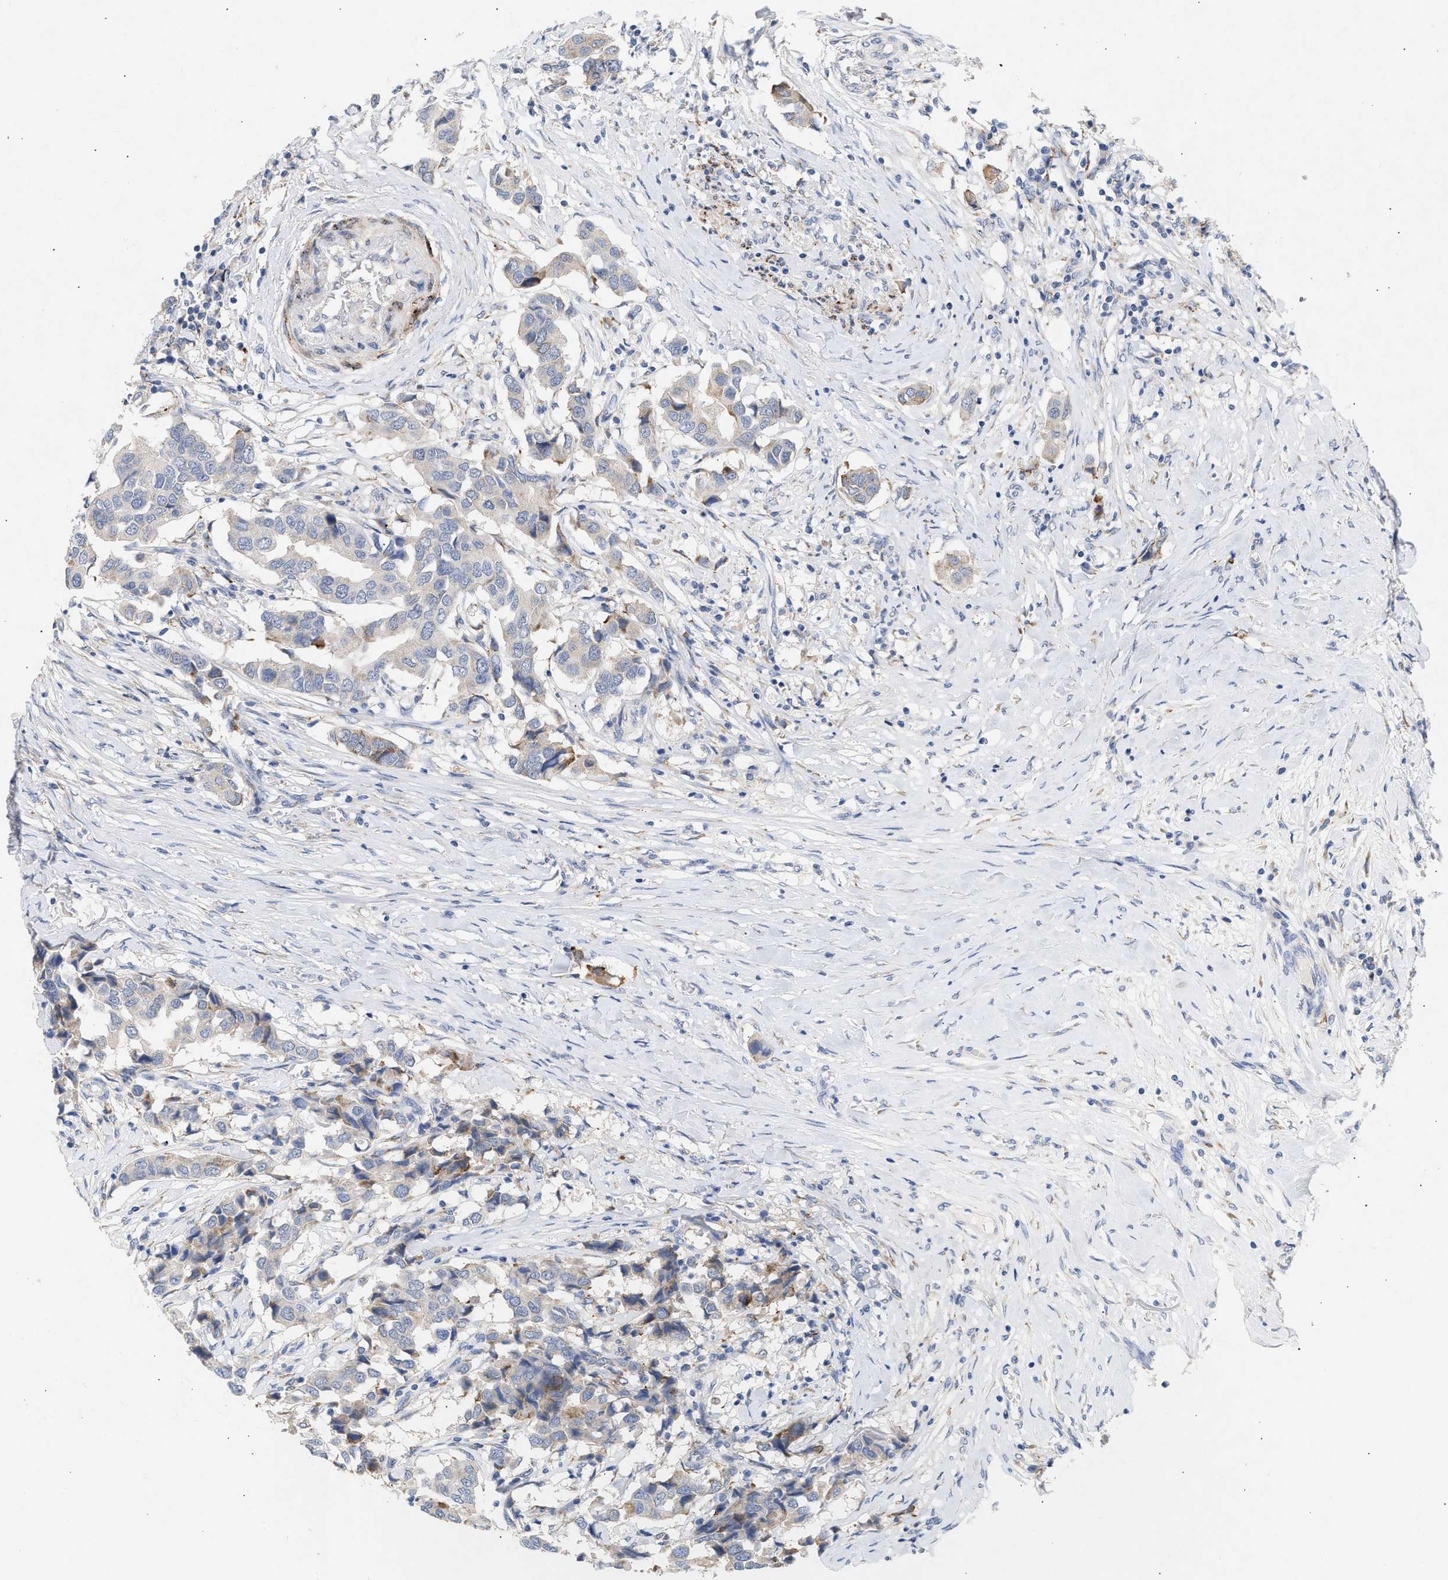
{"staining": {"intensity": "weak", "quantity": "<25%", "location": "cytoplasmic/membranous"}, "tissue": "breast cancer", "cell_type": "Tumor cells", "image_type": "cancer", "snomed": [{"axis": "morphology", "description": "Duct carcinoma"}, {"axis": "topography", "description": "Breast"}], "caption": "A histopathology image of intraductal carcinoma (breast) stained for a protein reveals no brown staining in tumor cells.", "gene": "SELENOM", "patient": {"sex": "female", "age": 80}}